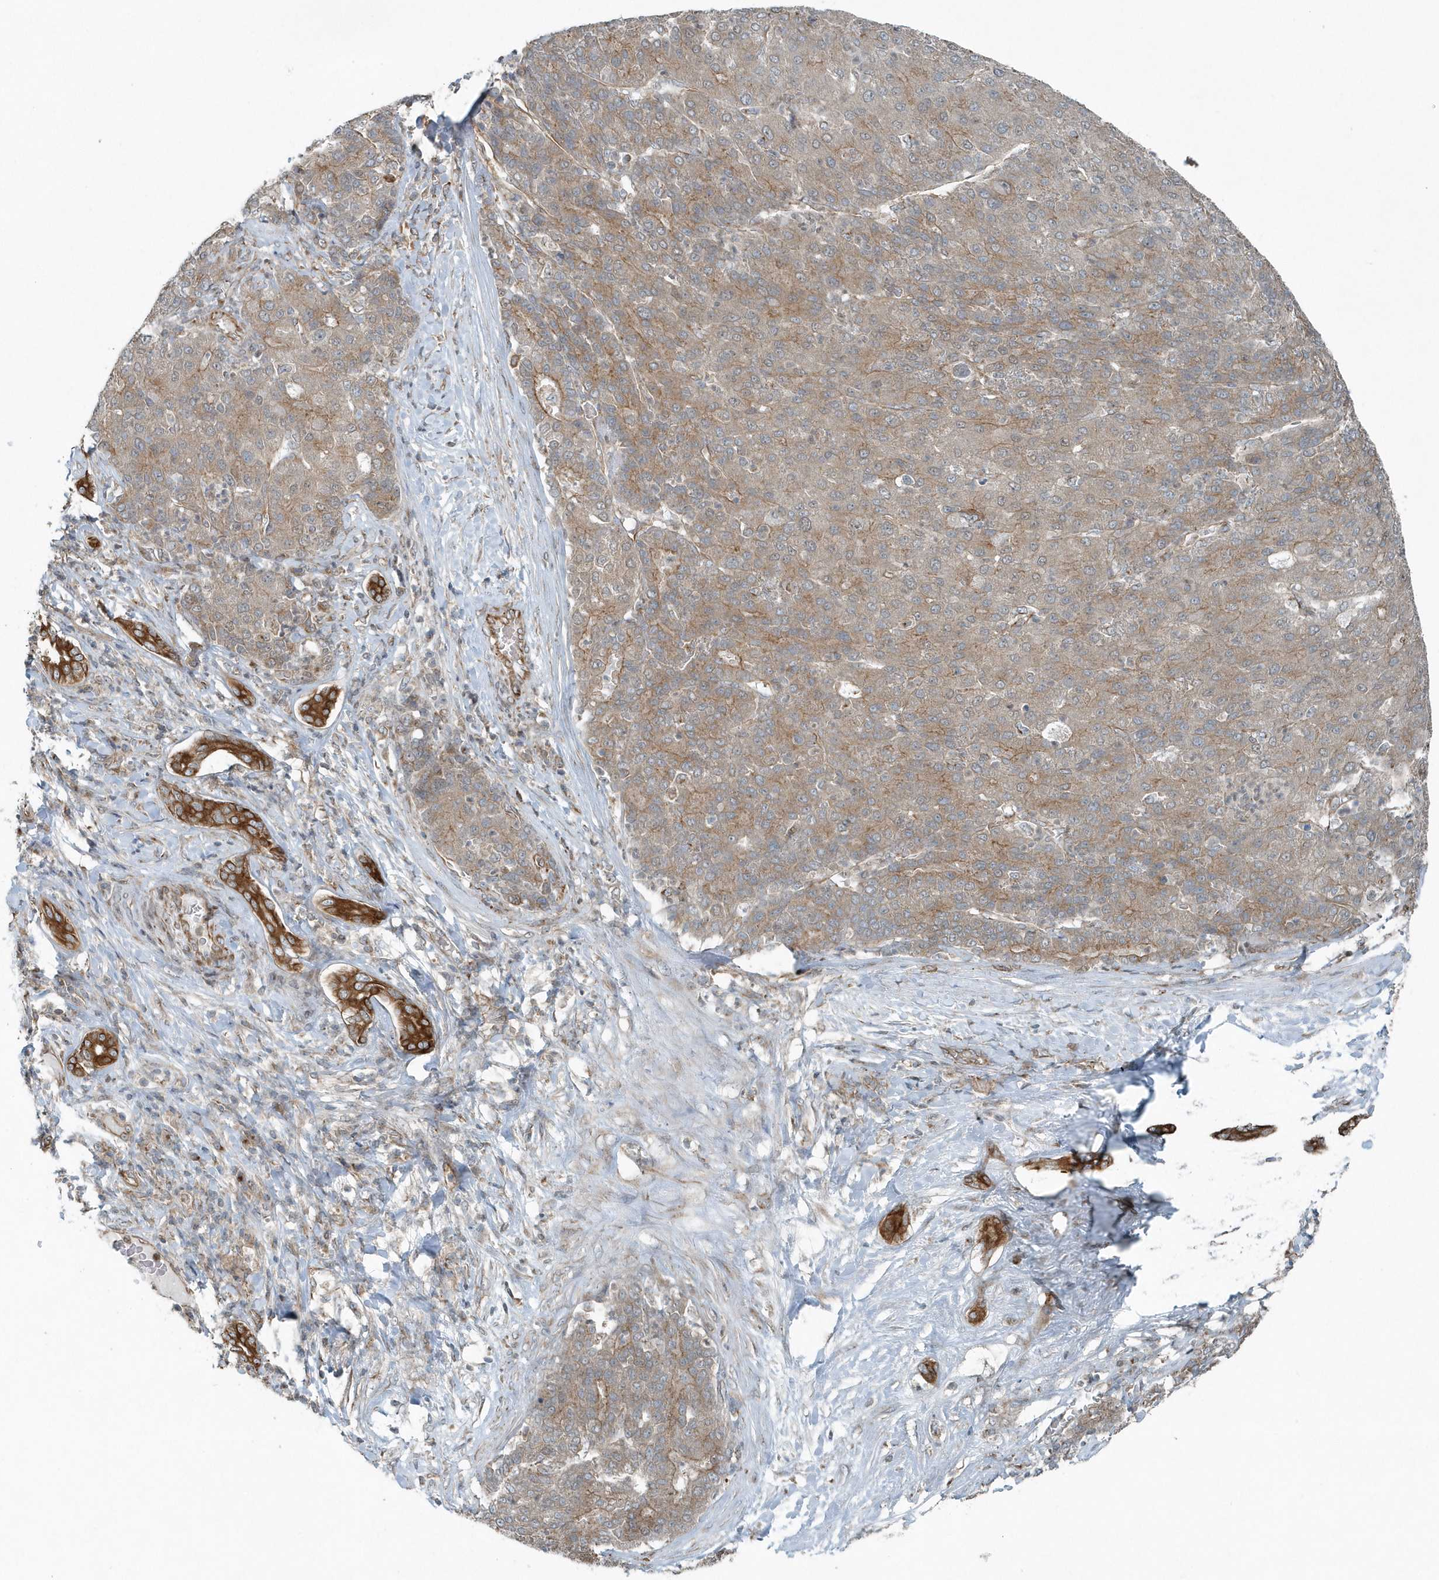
{"staining": {"intensity": "weak", "quantity": ">75%", "location": "cytoplasmic/membranous"}, "tissue": "liver cancer", "cell_type": "Tumor cells", "image_type": "cancer", "snomed": [{"axis": "morphology", "description": "Carcinoma, Hepatocellular, NOS"}, {"axis": "topography", "description": "Liver"}], "caption": "Weak cytoplasmic/membranous staining is seen in approximately >75% of tumor cells in hepatocellular carcinoma (liver).", "gene": "GCC2", "patient": {"sex": "male", "age": 65}}